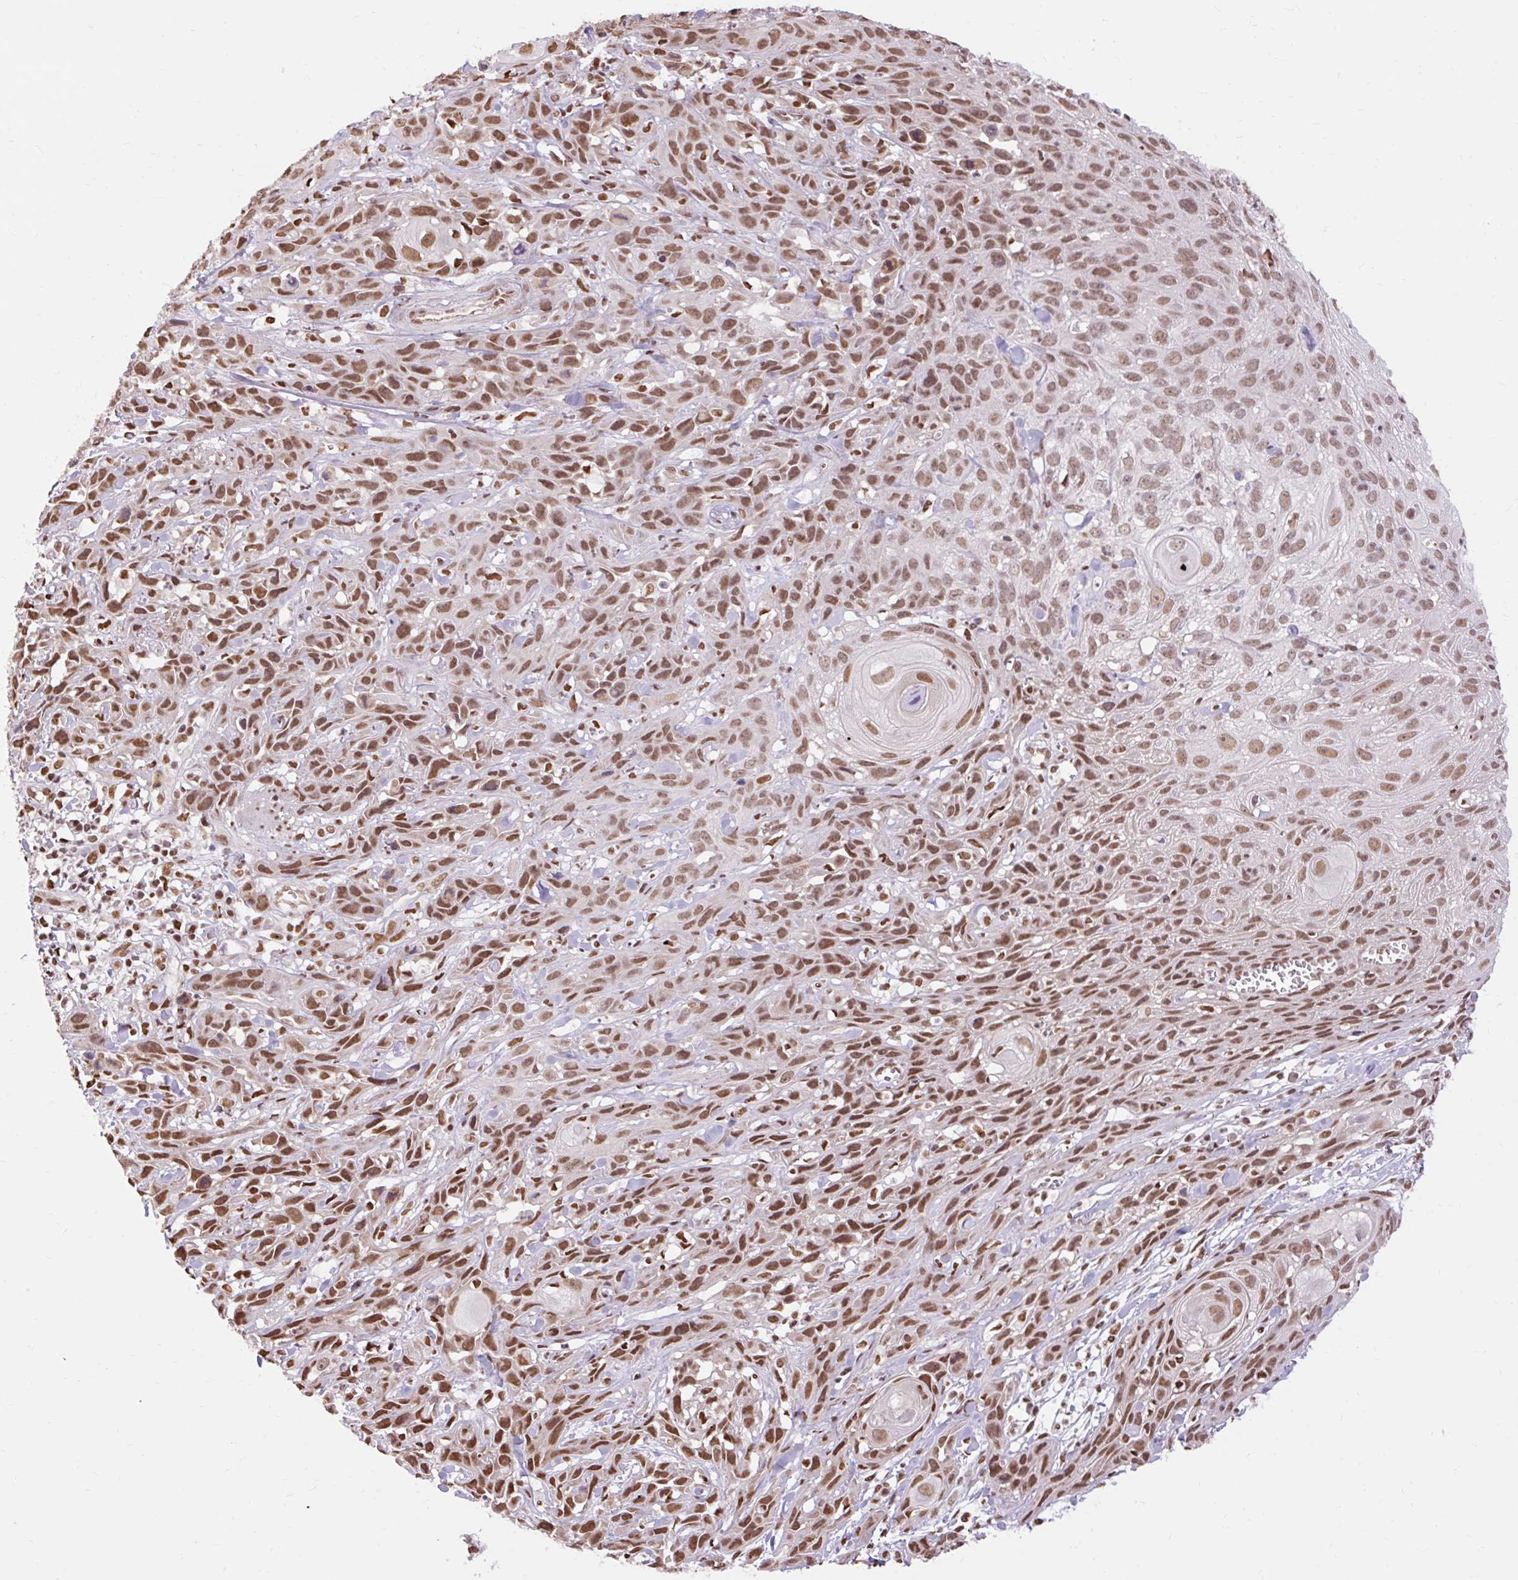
{"staining": {"intensity": "moderate", "quantity": ">75%", "location": "nuclear"}, "tissue": "skin cancer", "cell_type": "Tumor cells", "image_type": "cancer", "snomed": [{"axis": "morphology", "description": "Squamous cell carcinoma, NOS"}, {"axis": "topography", "description": "Skin"}, {"axis": "topography", "description": "Vulva"}], "caption": "DAB (3,3'-diaminobenzidine) immunohistochemical staining of skin cancer (squamous cell carcinoma) demonstrates moderate nuclear protein positivity in approximately >75% of tumor cells.", "gene": "NPIPB12", "patient": {"sex": "female", "age": 83}}